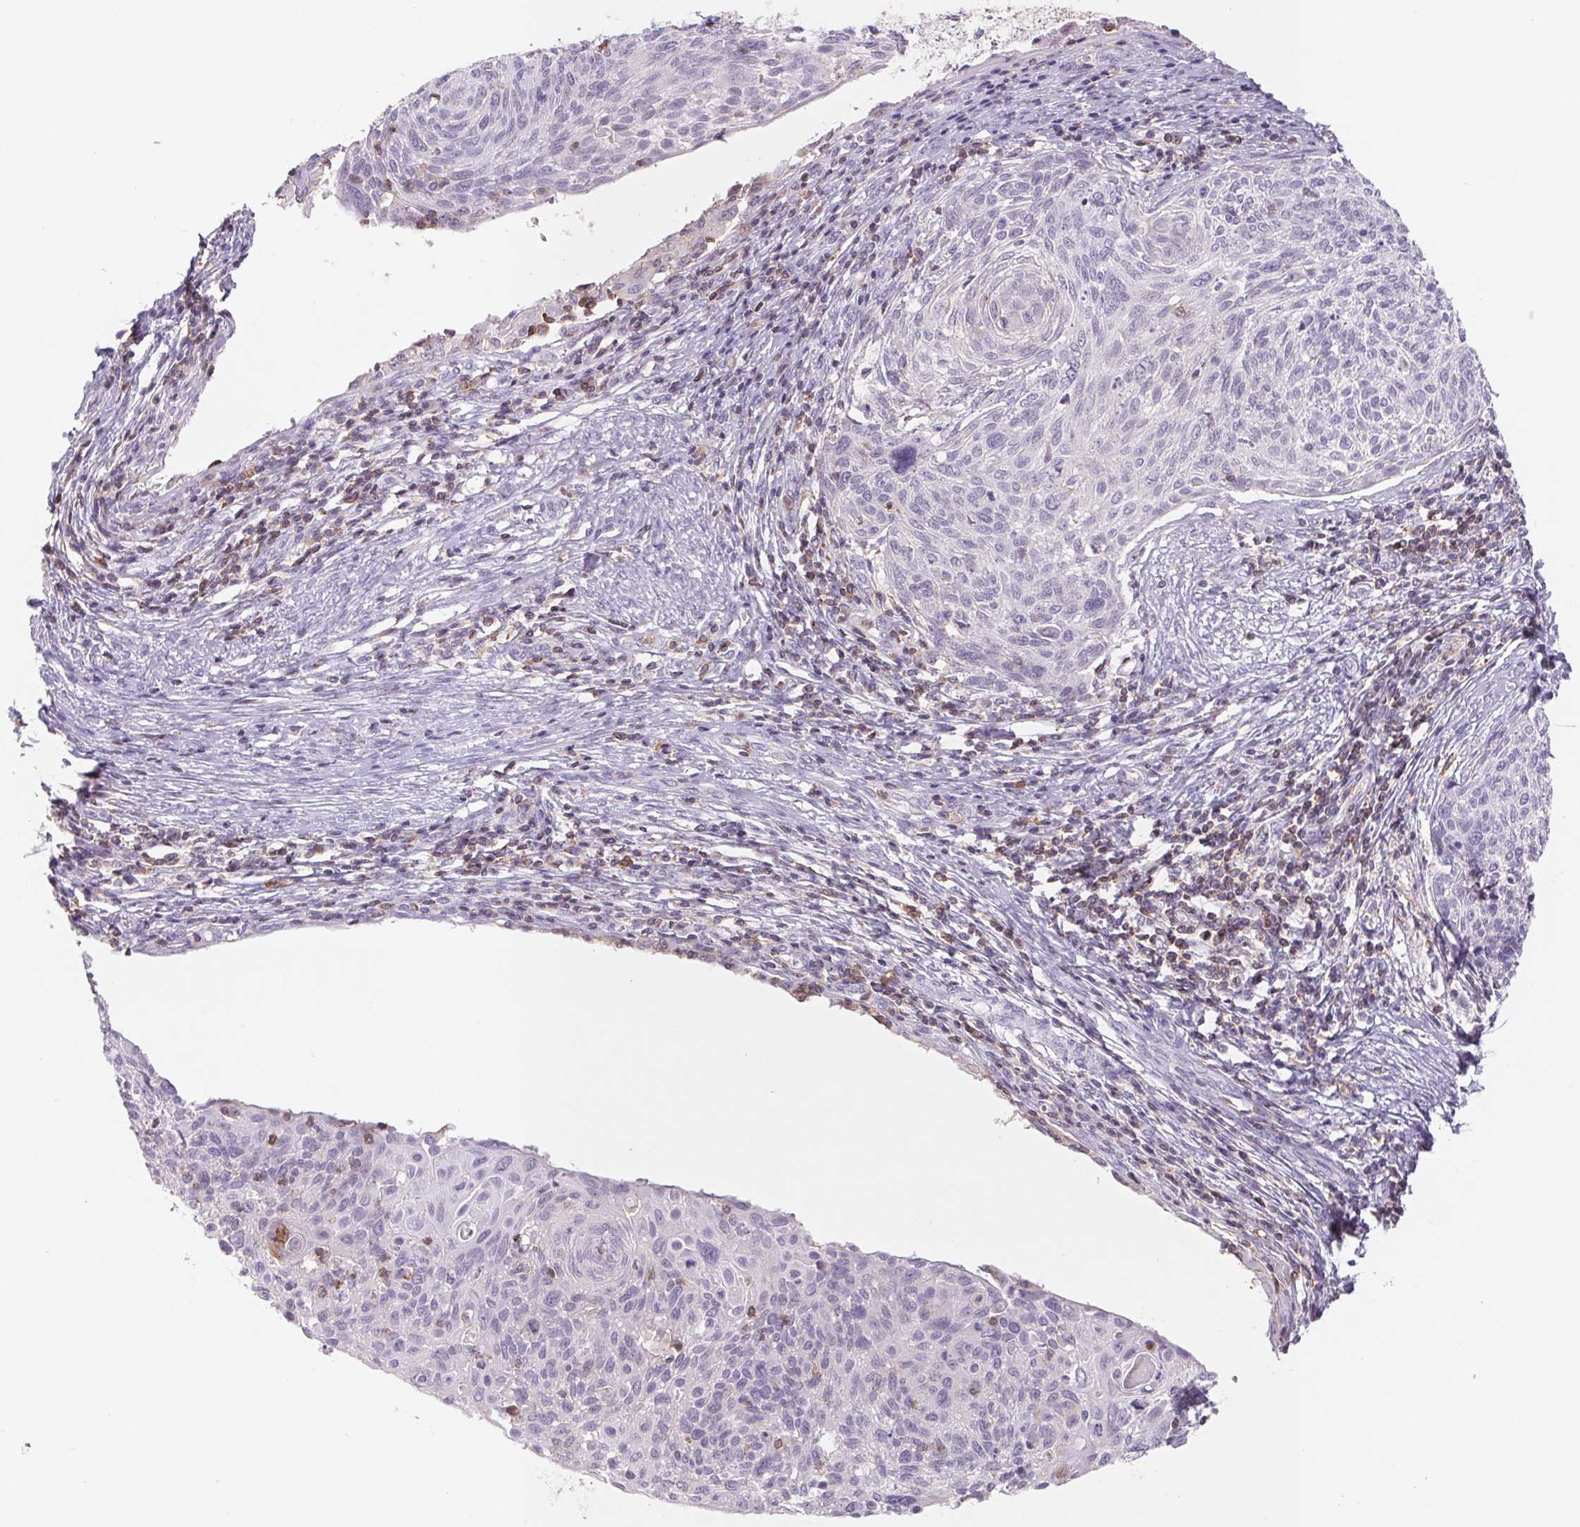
{"staining": {"intensity": "negative", "quantity": "none", "location": "none"}, "tissue": "cervical cancer", "cell_type": "Tumor cells", "image_type": "cancer", "snomed": [{"axis": "morphology", "description": "Squamous cell carcinoma, NOS"}, {"axis": "topography", "description": "Cervix"}], "caption": "A high-resolution photomicrograph shows immunohistochemistry (IHC) staining of squamous cell carcinoma (cervical), which demonstrates no significant staining in tumor cells.", "gene": "KIF26A", "patient": {"sex": "female", "age": 49}}